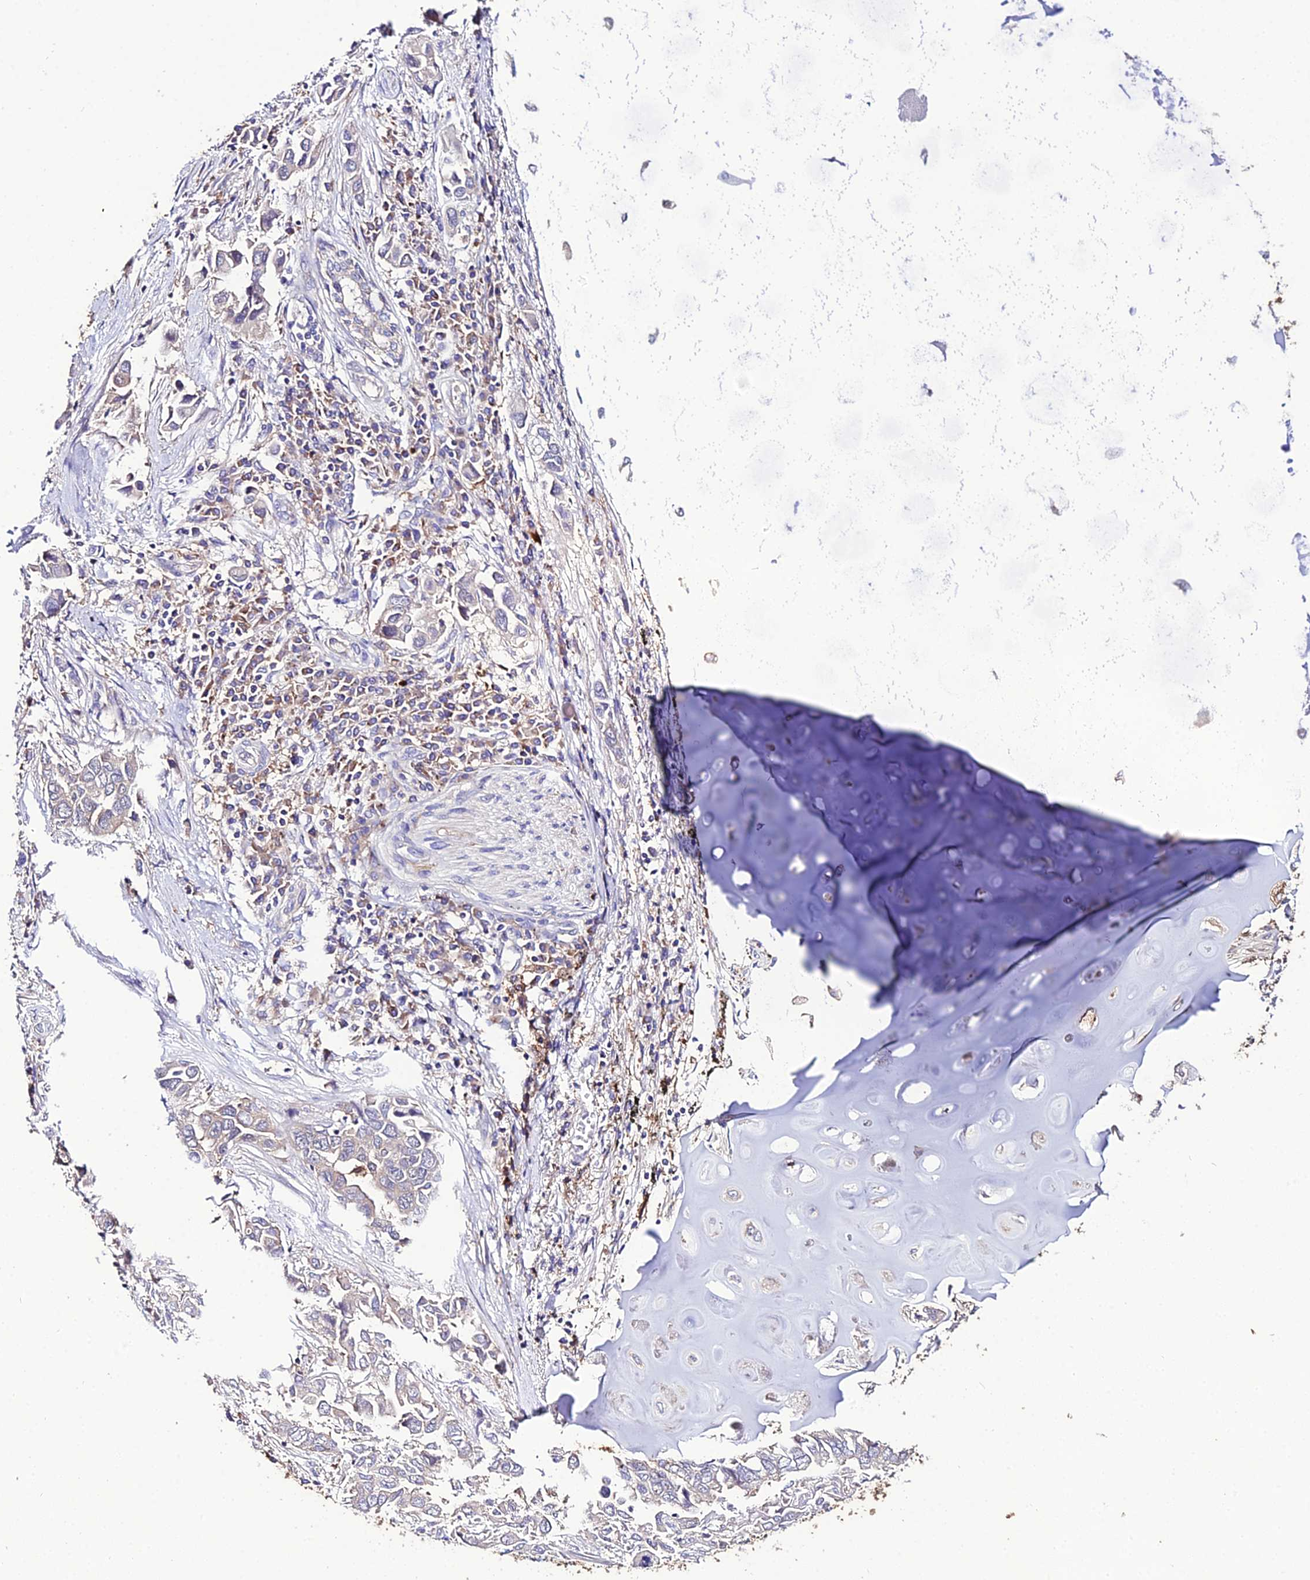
{"staining": {"intensity": "negative", "quantity": "none", "location": "none"}, "tissue": "lung cancer", "cell_type": "Tumor cells", "image_type": "cancer", "snomed": [{"axis": "morphology", "description": "Adenocarcinoma, NOS"}, {"axis": "topography", "description": "Lung"}], "caption": "This is an immunohistochemistry photomicrograph of lung cancer (adenocarcinoma). There is no staining in tumor cells.", "gene": "C2orf69", "patient": {"sex": "female", "age": 76}}